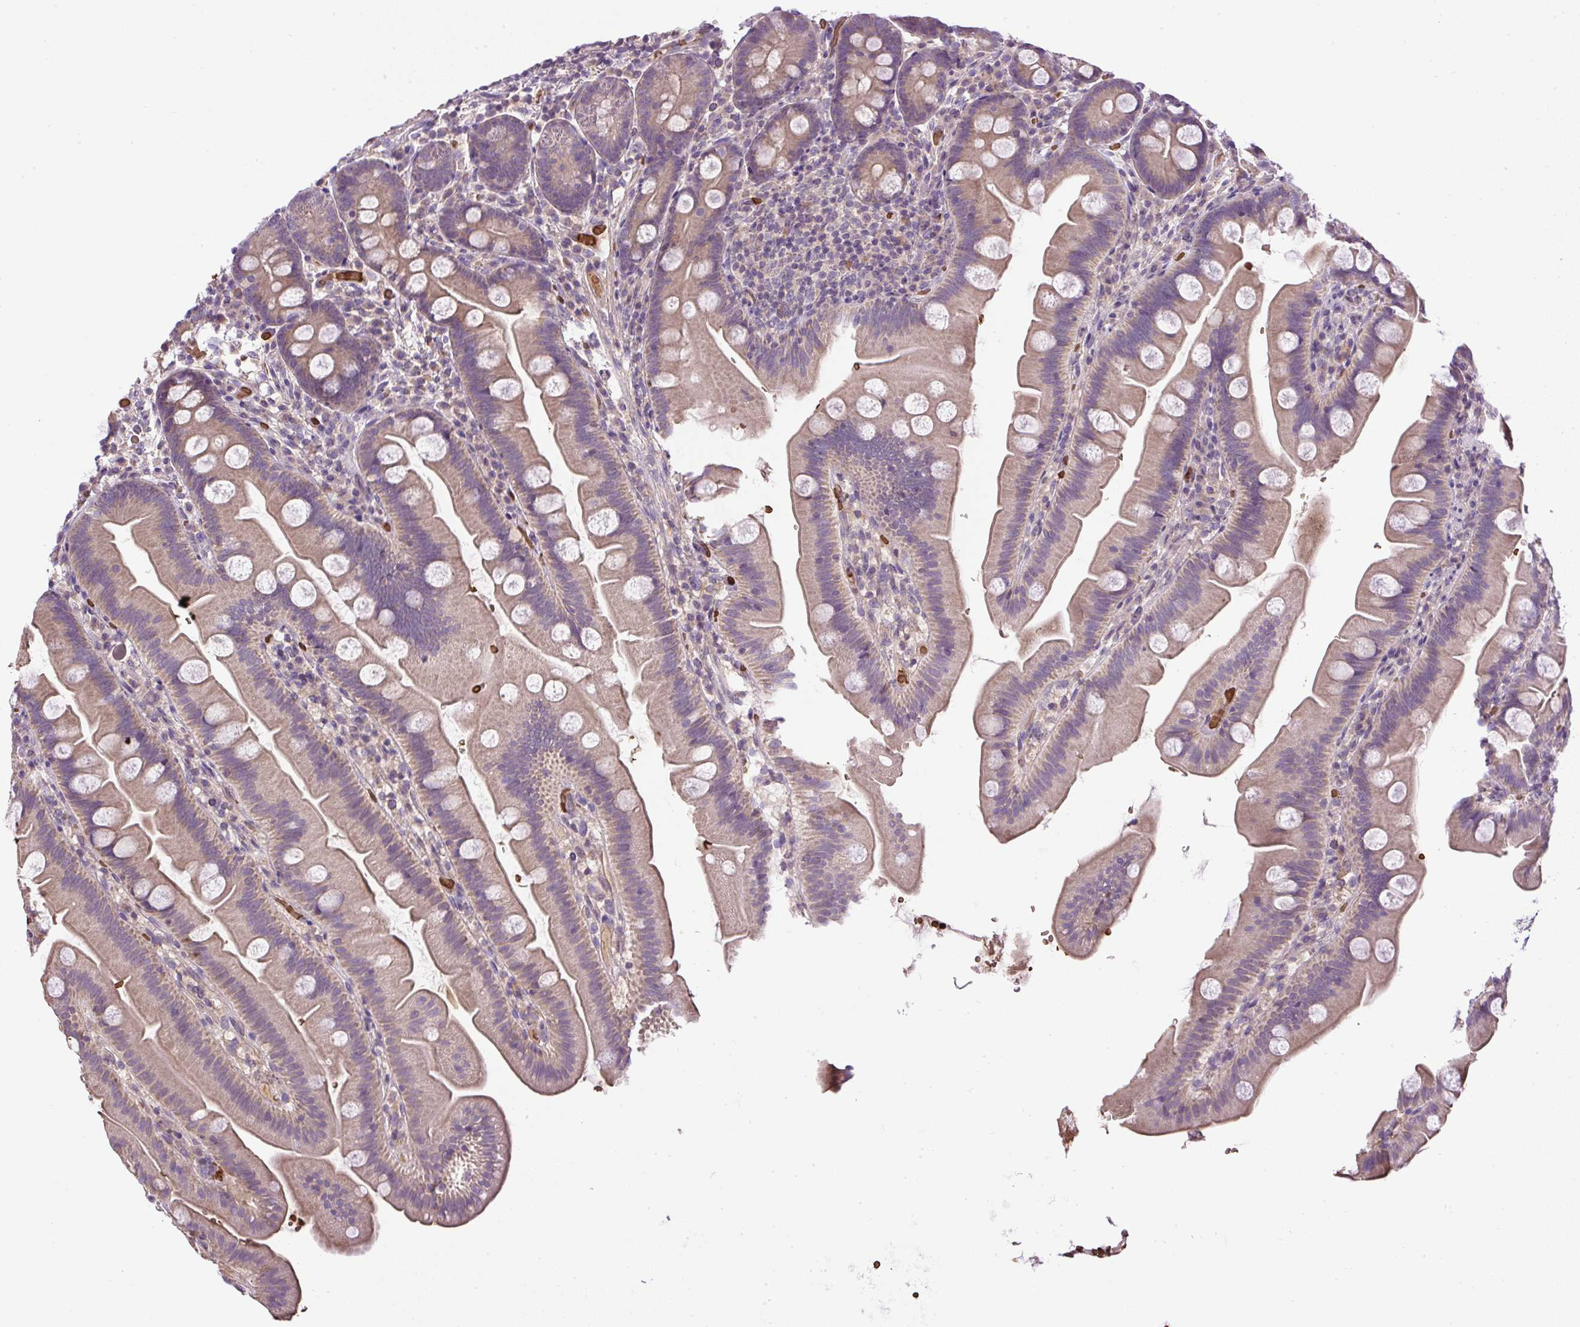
{"staining": {"intensity": "weak", "quantity": "25%-75%", "location": "cytoplasmic/membranous"}, "tissue": "small intestine", "cell_type": "Glandular cells", "image_type": "normal", "snomed": [{"axis": "morphology", "description": "Normal tissue, NOS"}, {"axis": "topography", "description": "Small intestine"}], "caption": "Protein expression analysis of unremarkable small intestine demonstrates weak cytoplasmic/membranous staining in about 25%-75% of glandular cells. The staining was performed using DAB to visualize the protein expression in brown, while the nuclei were stained in blue with hematoxylin (Magnification: 20x).", "gene": "CXCL13", "patient": {"sex": "female", "age": 68}}